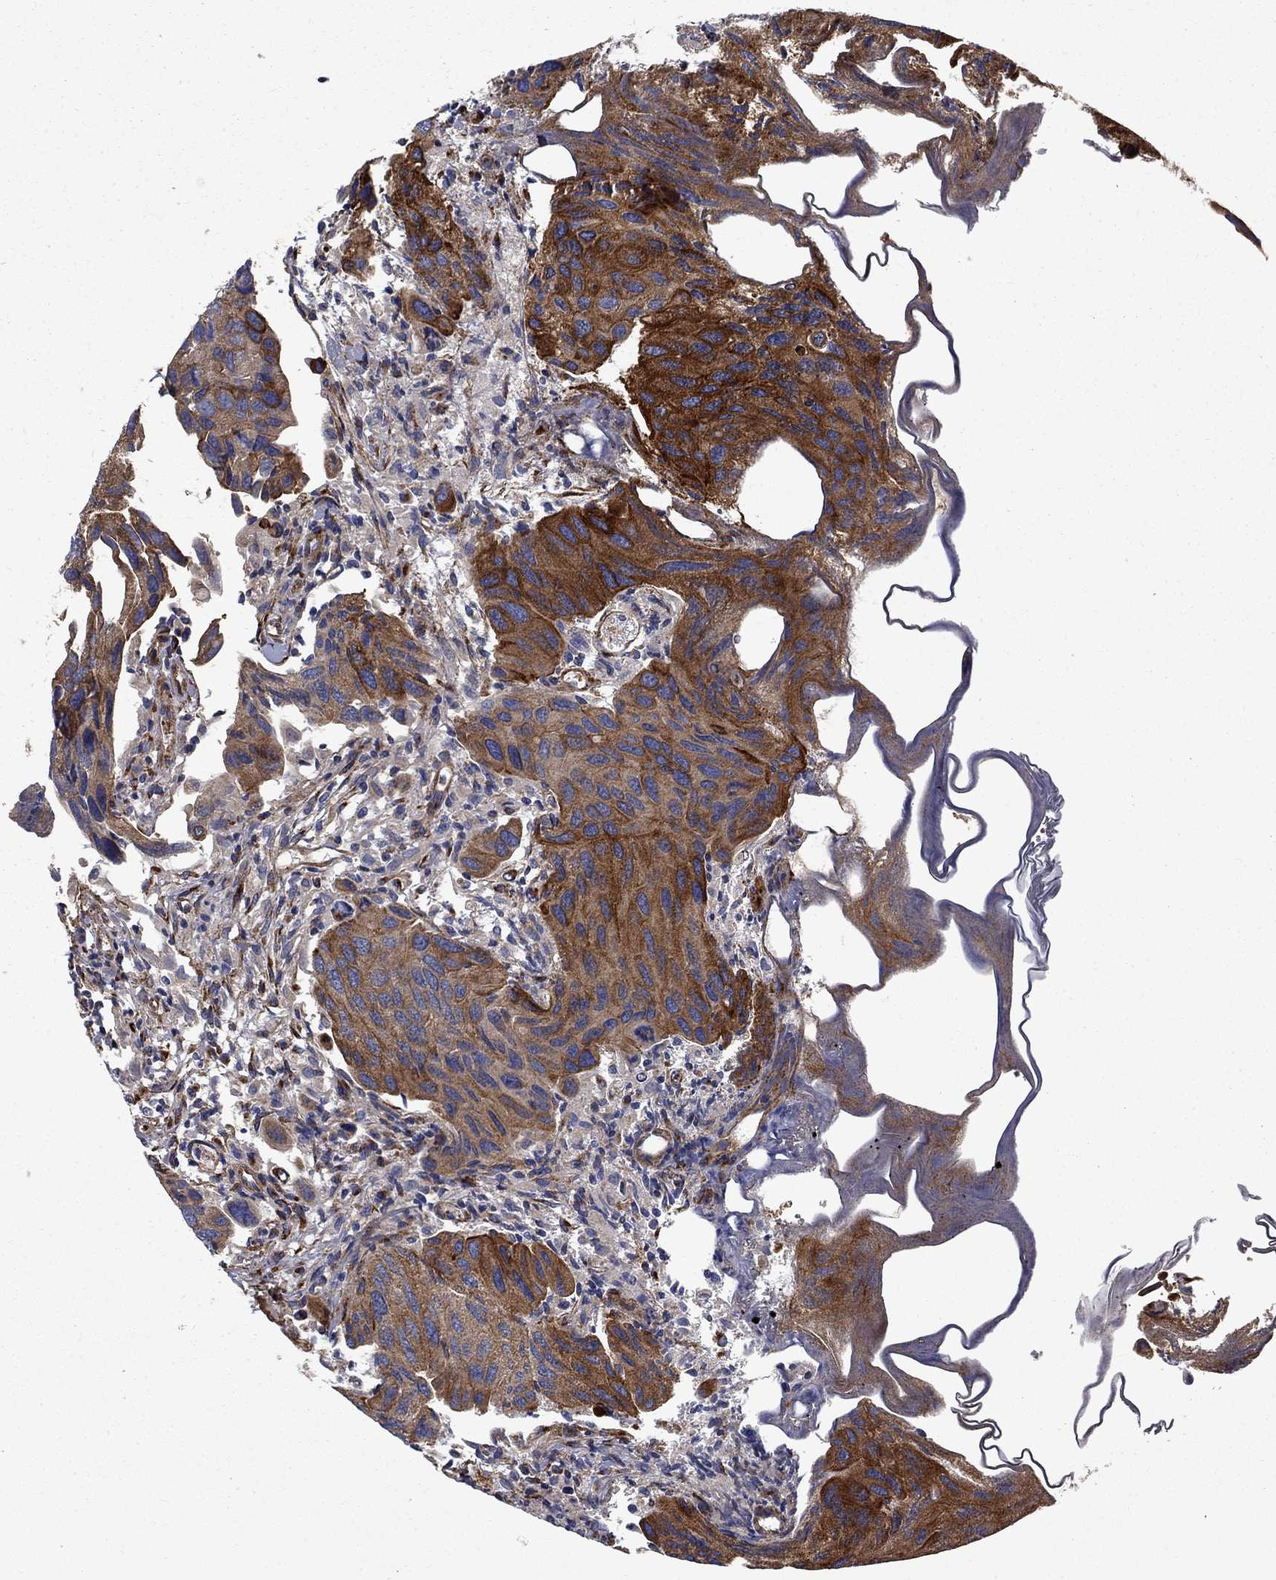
{"staining": {"intensity": "strong", "quantity": ">75%", "location": "cytoplasmic/membranous"}, "tissue": "urothelial cancer", "cell_type": "Tumor cells", "image_type": "cancer", "snomed": [{"axis": "morphology", "description": "Urothelial carcinoma, High grade"}, {"axis": "topography", "description": "Urinary bladder"}], "caption": "Urothelial carcinoma (high-grade) stained for a protein (brown) exhibits strong cytoplasmic/membranous positive positivity in approximately >75% of tumor cells.", "gene": "CUTC", "patient": {"sex": "male", "age": 79}}